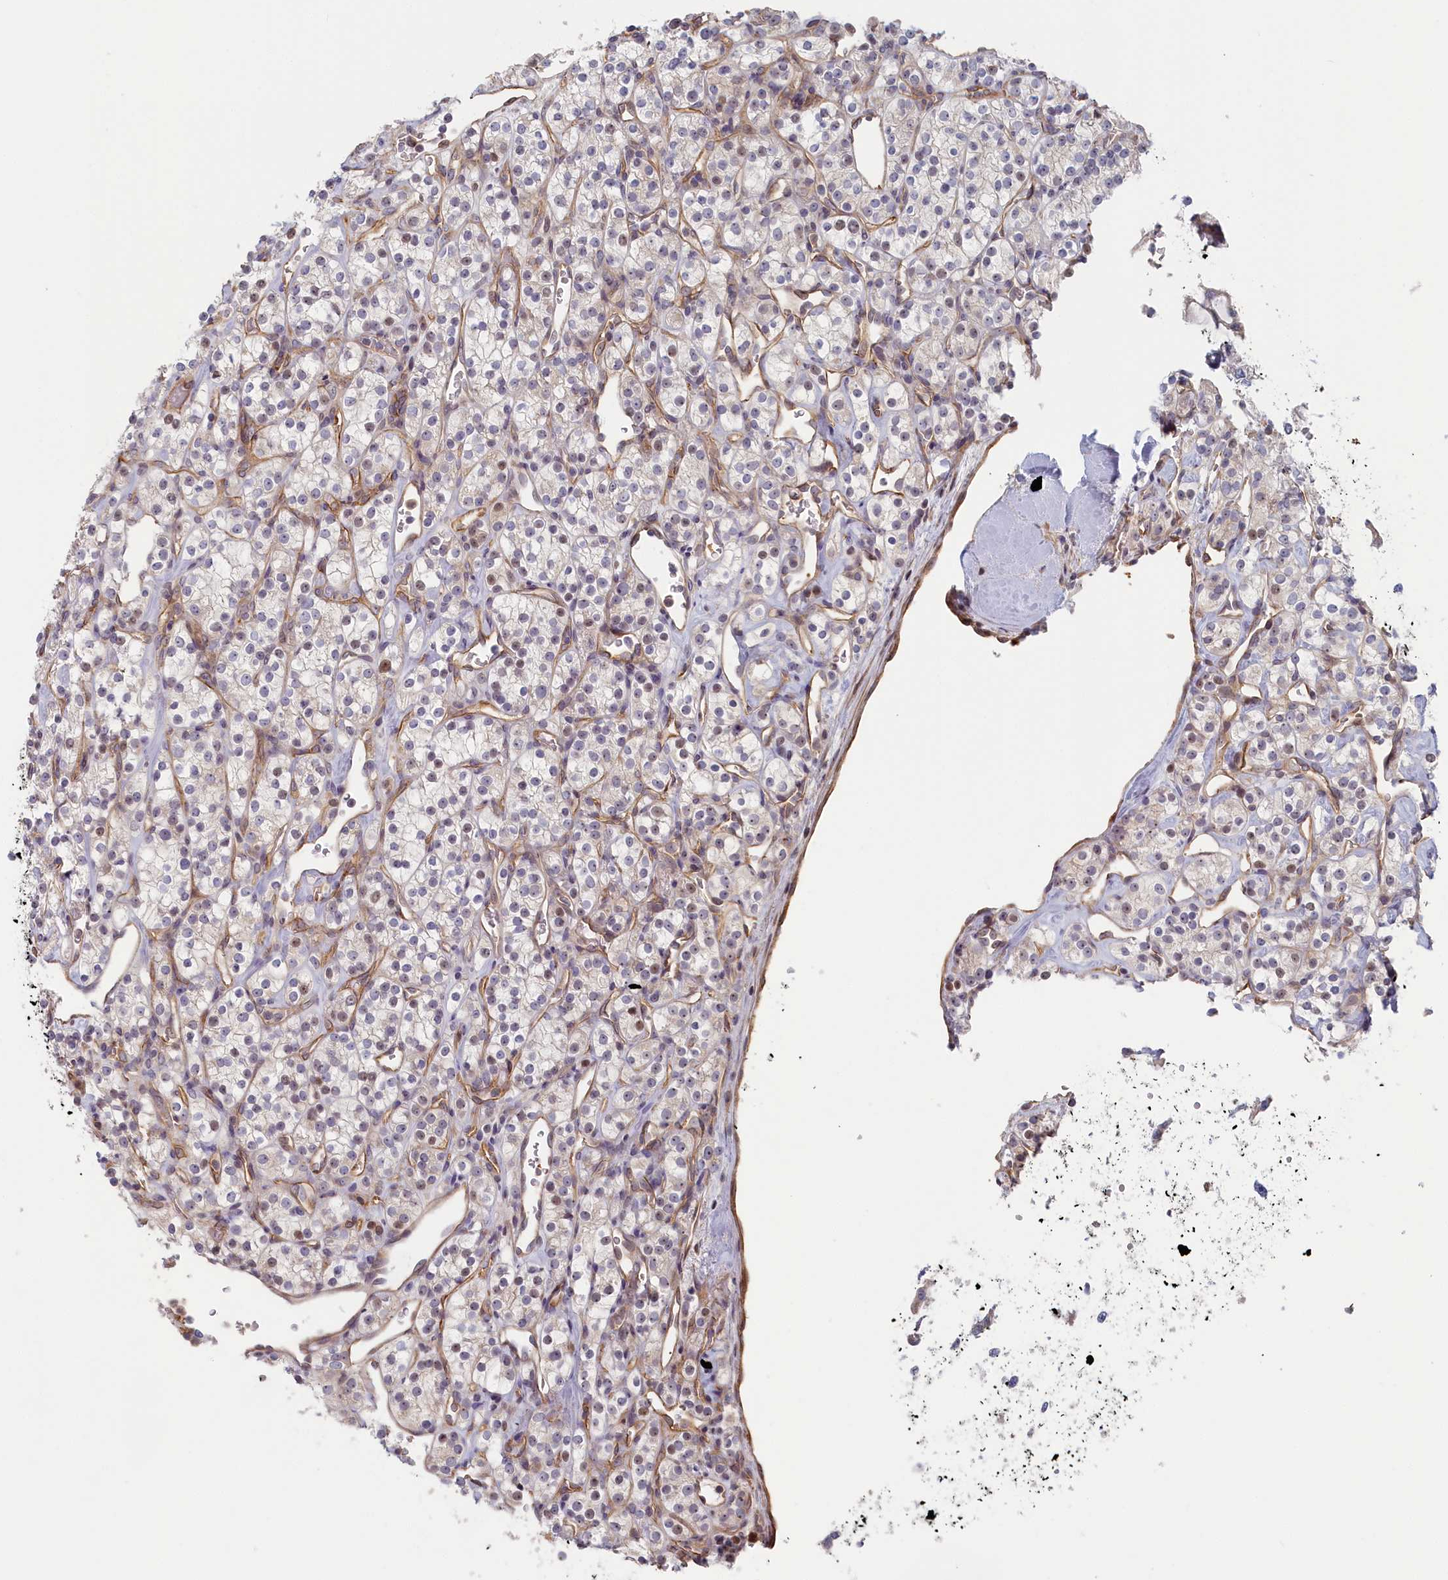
{"staining": {"intensity": "negative", "quantity": "none", "location": "none"}, "tissue": "renal cancer", "cell_type": "Tumor cells", "image_type": "cancer", "snomed": [{"axis": "morphology", "description": "Adenocarcinoma, NOS"}, {"axis": "topography", "description": "Kidney"}], "caption": "The photomicrograph shows no staining of tumor cells in adenocarcinoma (renal).", "gene": "INTS4", "patient": {"sex": "male", "age": 77}}